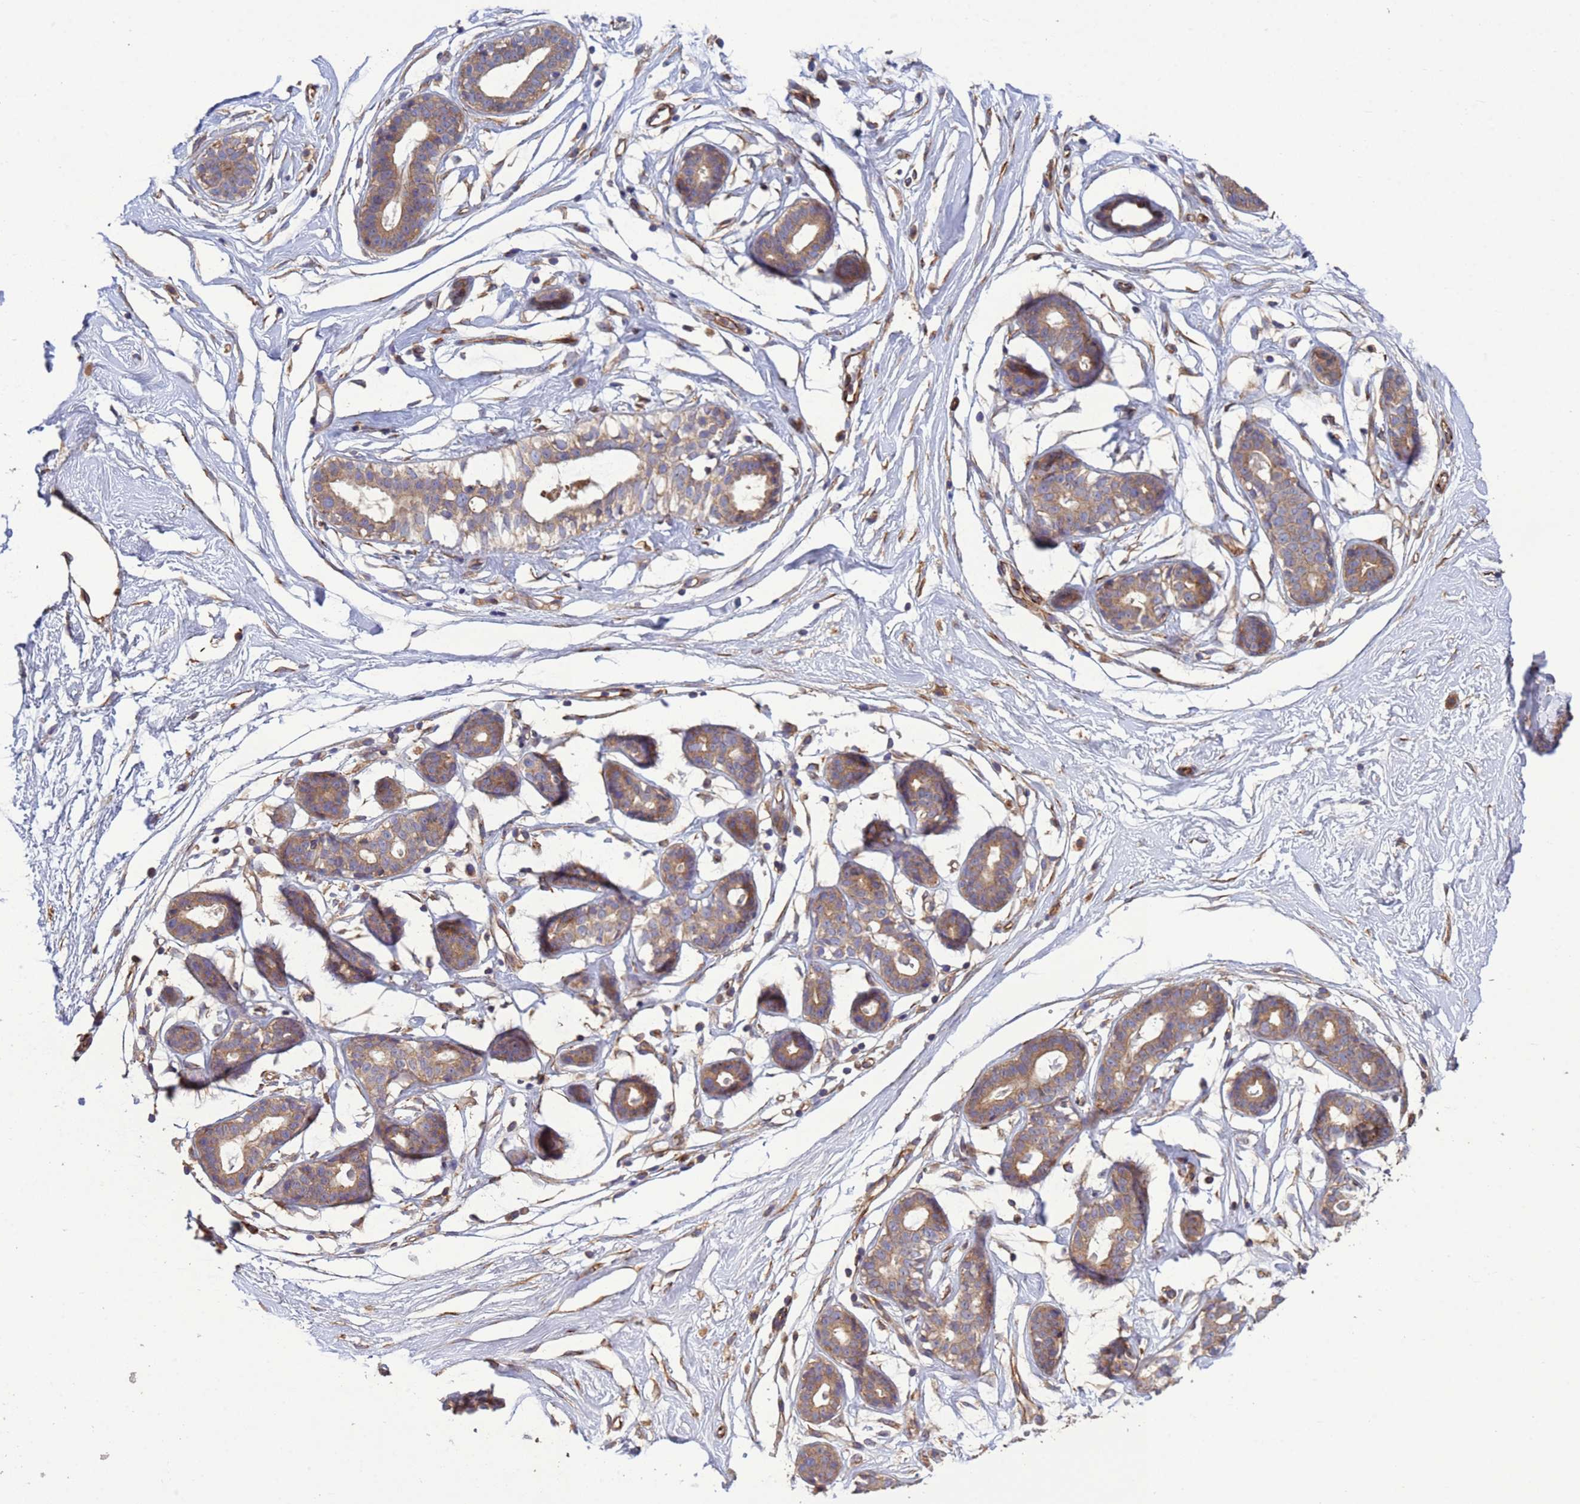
{"staining": {"intensity": "weak", "quantity": "25%-75%", "location": "cytoplasmic/membranous"}, "tissue": "breast", "cell_type": "Adipocytes", "image_type": "normal", "snomed": [{"axis": "morphology", "description": "Normal tissue, NOS"}, {"axis": "morphology", "description": "Adenoma, NOS"}, {"axis": "topography", "description": "Breast"}], "caption": "Breast was stained to show a protein in brown. There is low levels of weak cytoplasmic/membranous expression in approximately 25%-75% of adipocytes. (IHC, brightfield microscopy, high magnification).", "gene": "RAB10", "patient": {"sex": "female", "age": 23}}